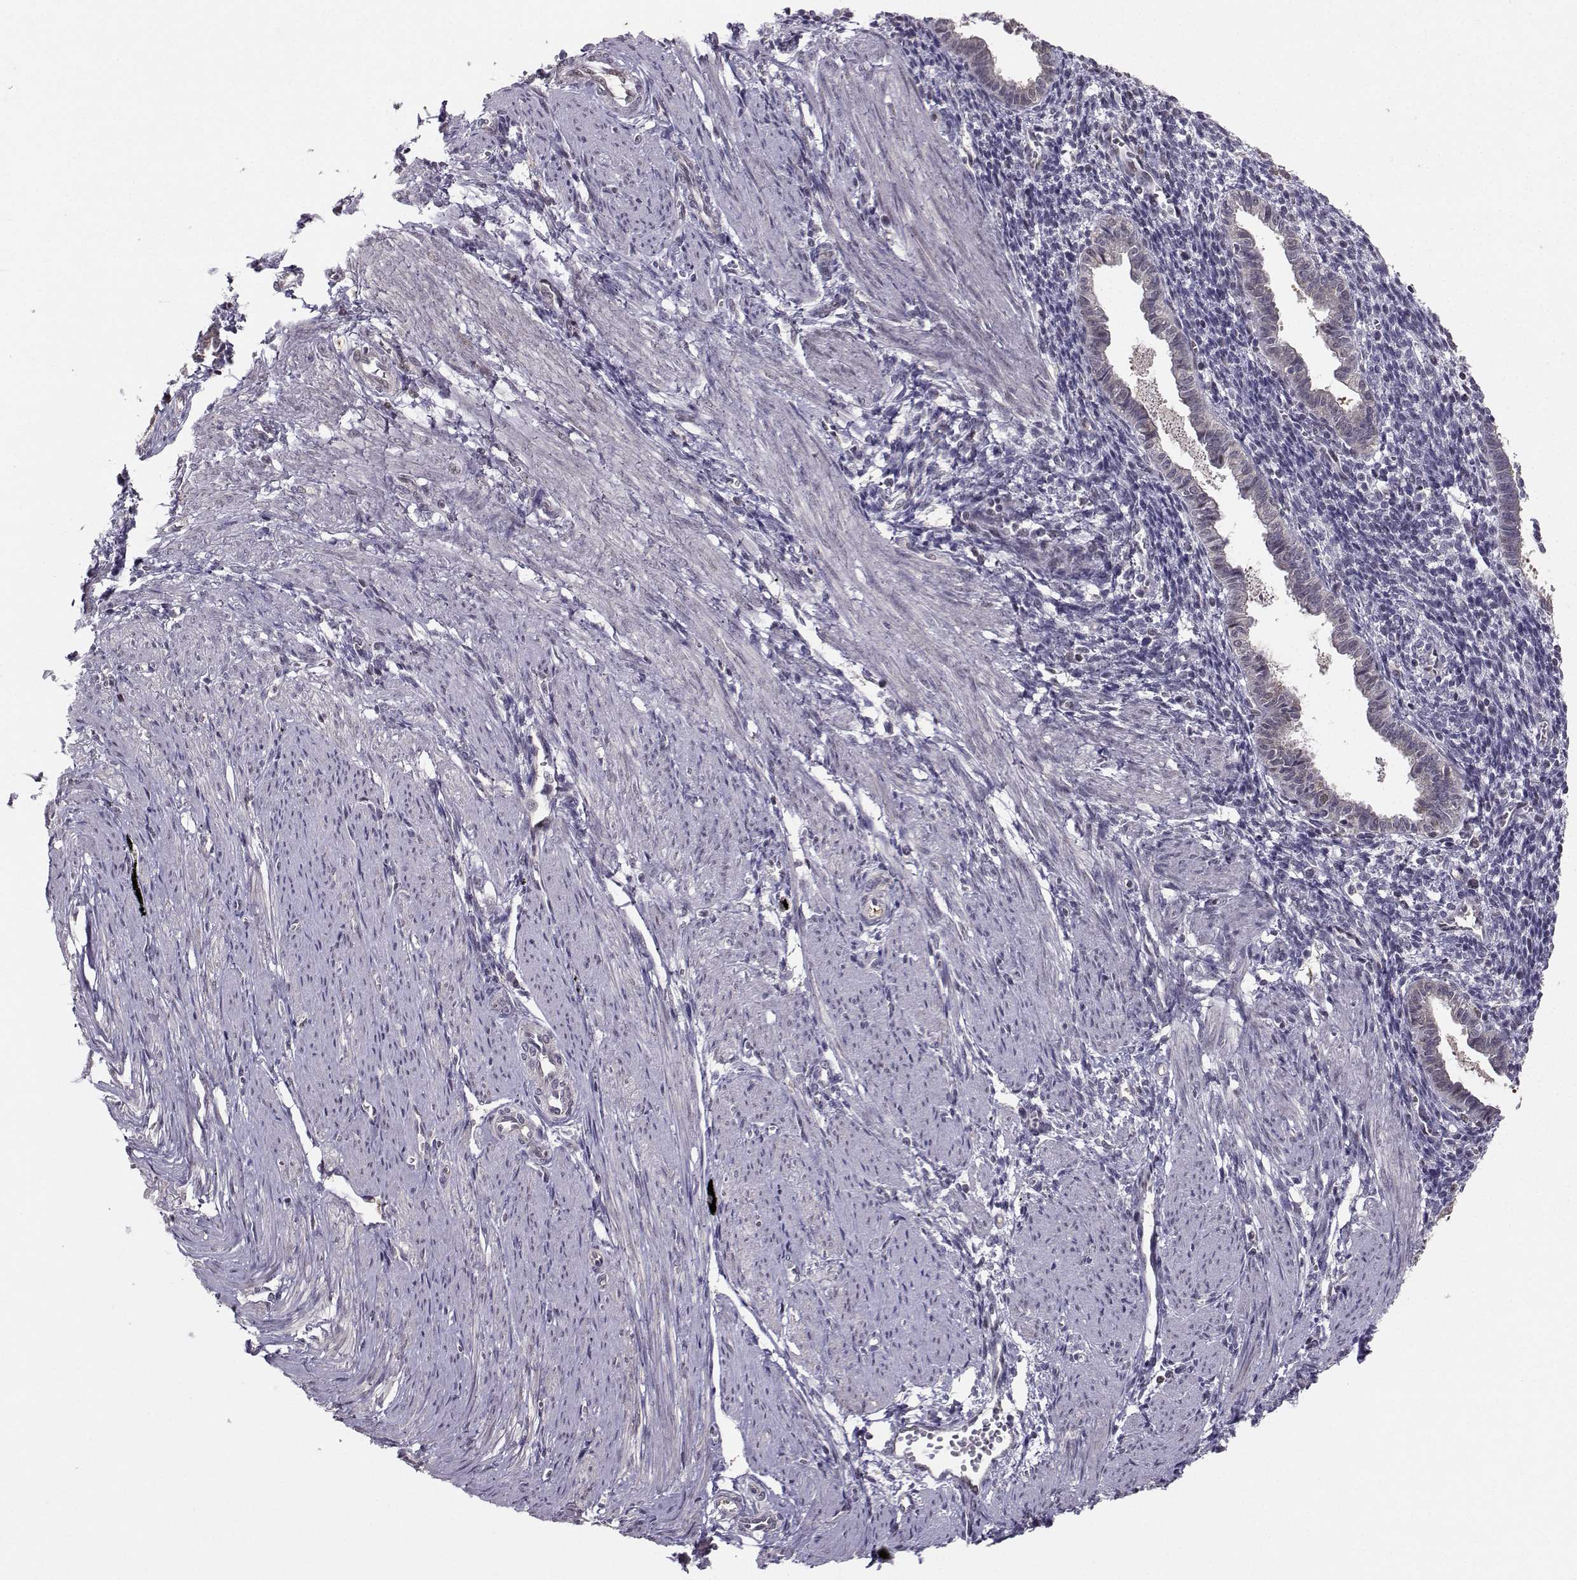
{"staining": {"intensity": "negative", "quantity": "none", "location": "none"}, "tissue": "endometrium", "cell_type": "Cells in endometrial stroma", "image_type": "normal", "snomed": [{"axis": "morphology", "description": "Normal tissue, NOS"}, {"axis": "topography", "description": "Endometrium"}], "caption": "Photomicrograph shows no significant protein expression in cells in endometrial stroma of benign endometrium. (DAB IHC visualized using brightfield microscopy, high magnification).", "gene": "PKP2", "patient": {"sex": "female", "age": 37}}